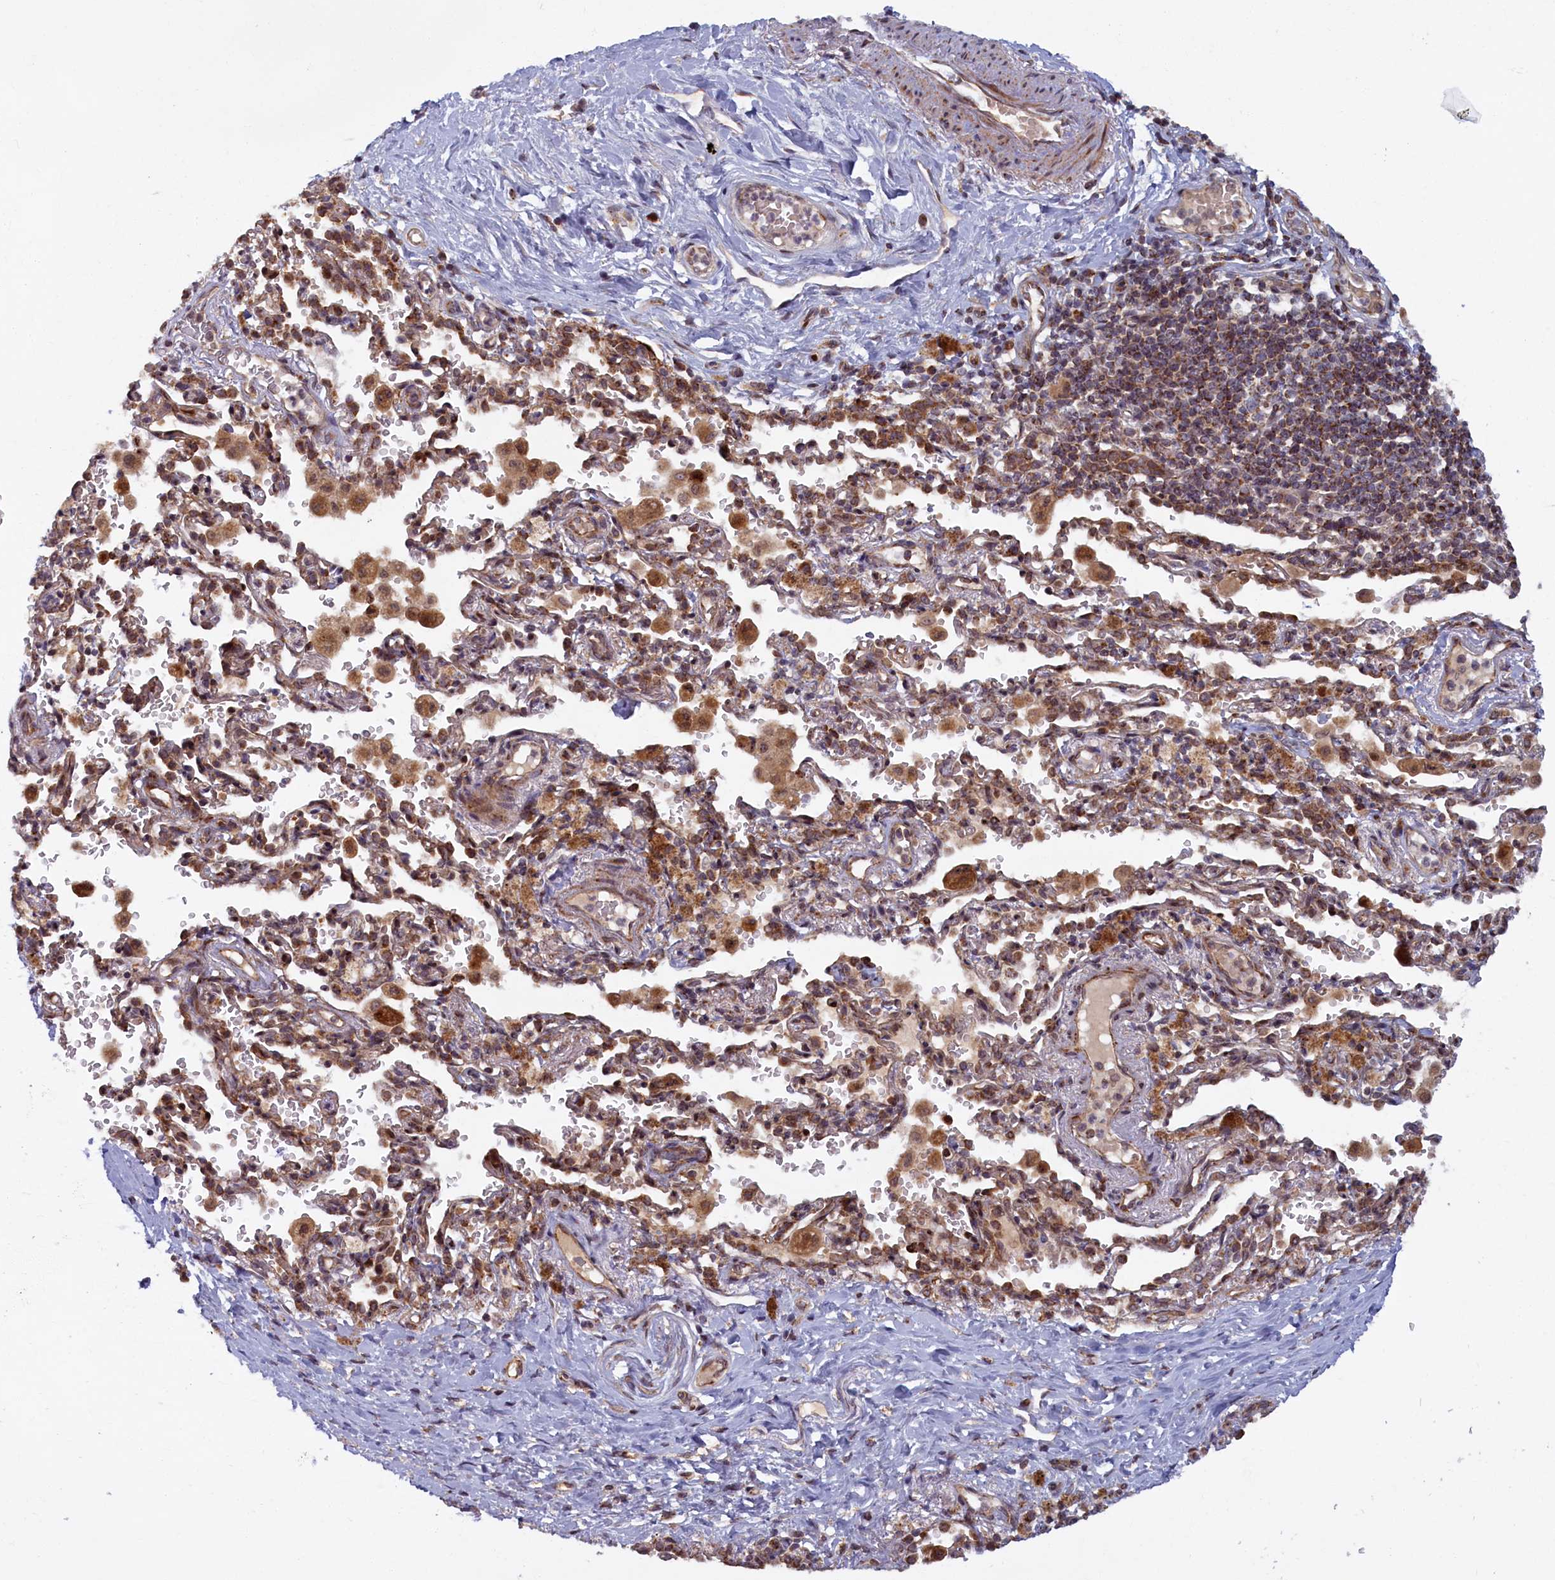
{"staining": {"intensity": "moderate", "quantity": ">75%", "location": "cytoplasmic/membranous"}, "tissue": "bronchus", "cell_type": "Respiratory epithelial cells", "image_type": "normal", "snomed": [{"axis": "morphology", "description": "Normal tissue, NOS"}, {"axis": "topography", "description": "Cartilage tissue"}, {"axis": "topography", "description": "Bronchus"}], "caption": "Bronchus stained with immunohistochemistry (IHC) shows moderate cytoplasmic/membranous positivity in about >75% of respiratory epithelial cells. The protein of interest is shown in brown color, while the nuclei are stained blue.", "gene": "PLA2G10", "patient": {"sex": "female", "age": 36}}